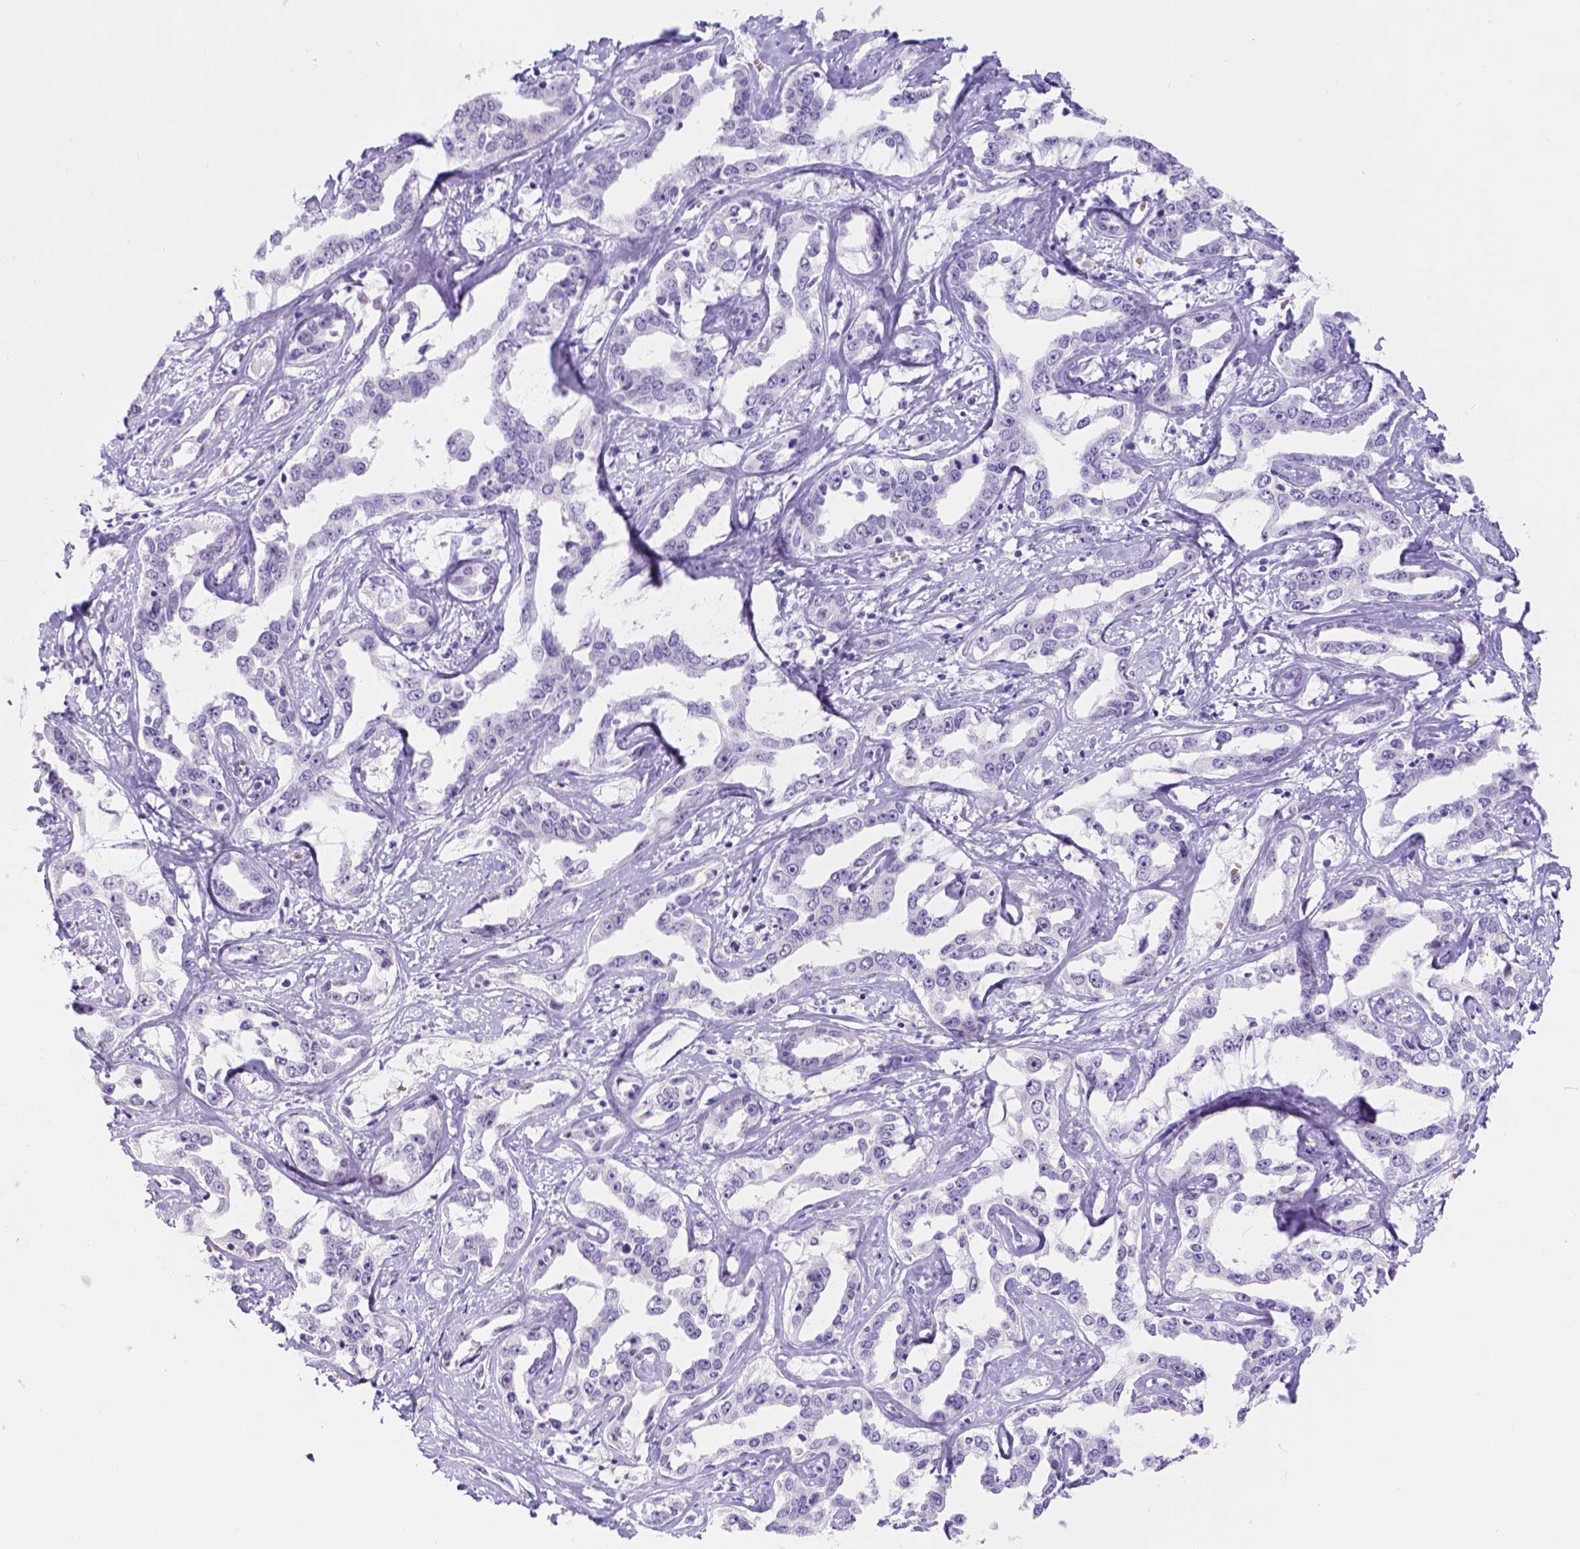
{"staining": {"intensity": "negative", "quantity": "none", "location": "none"}, "tissue": "liver cancer", "cell_type": "Tumor cells", "image_type": "cancer", "snomed": [{"axis": "morphology", "description": "Cholangiocarcinoma"}, {"axis": "topography", "description": "Liver"}], "caption": "DAB immunohistochemical staining of cholangiocarcinoma (liver) shows no significant expression in tumor cells. The staining is performed using DAB brown chromogen with nuclei counter-stained in using hematoxylin.", "gene": "PHF7", "patient": {"sex": "male", "age": 59}}